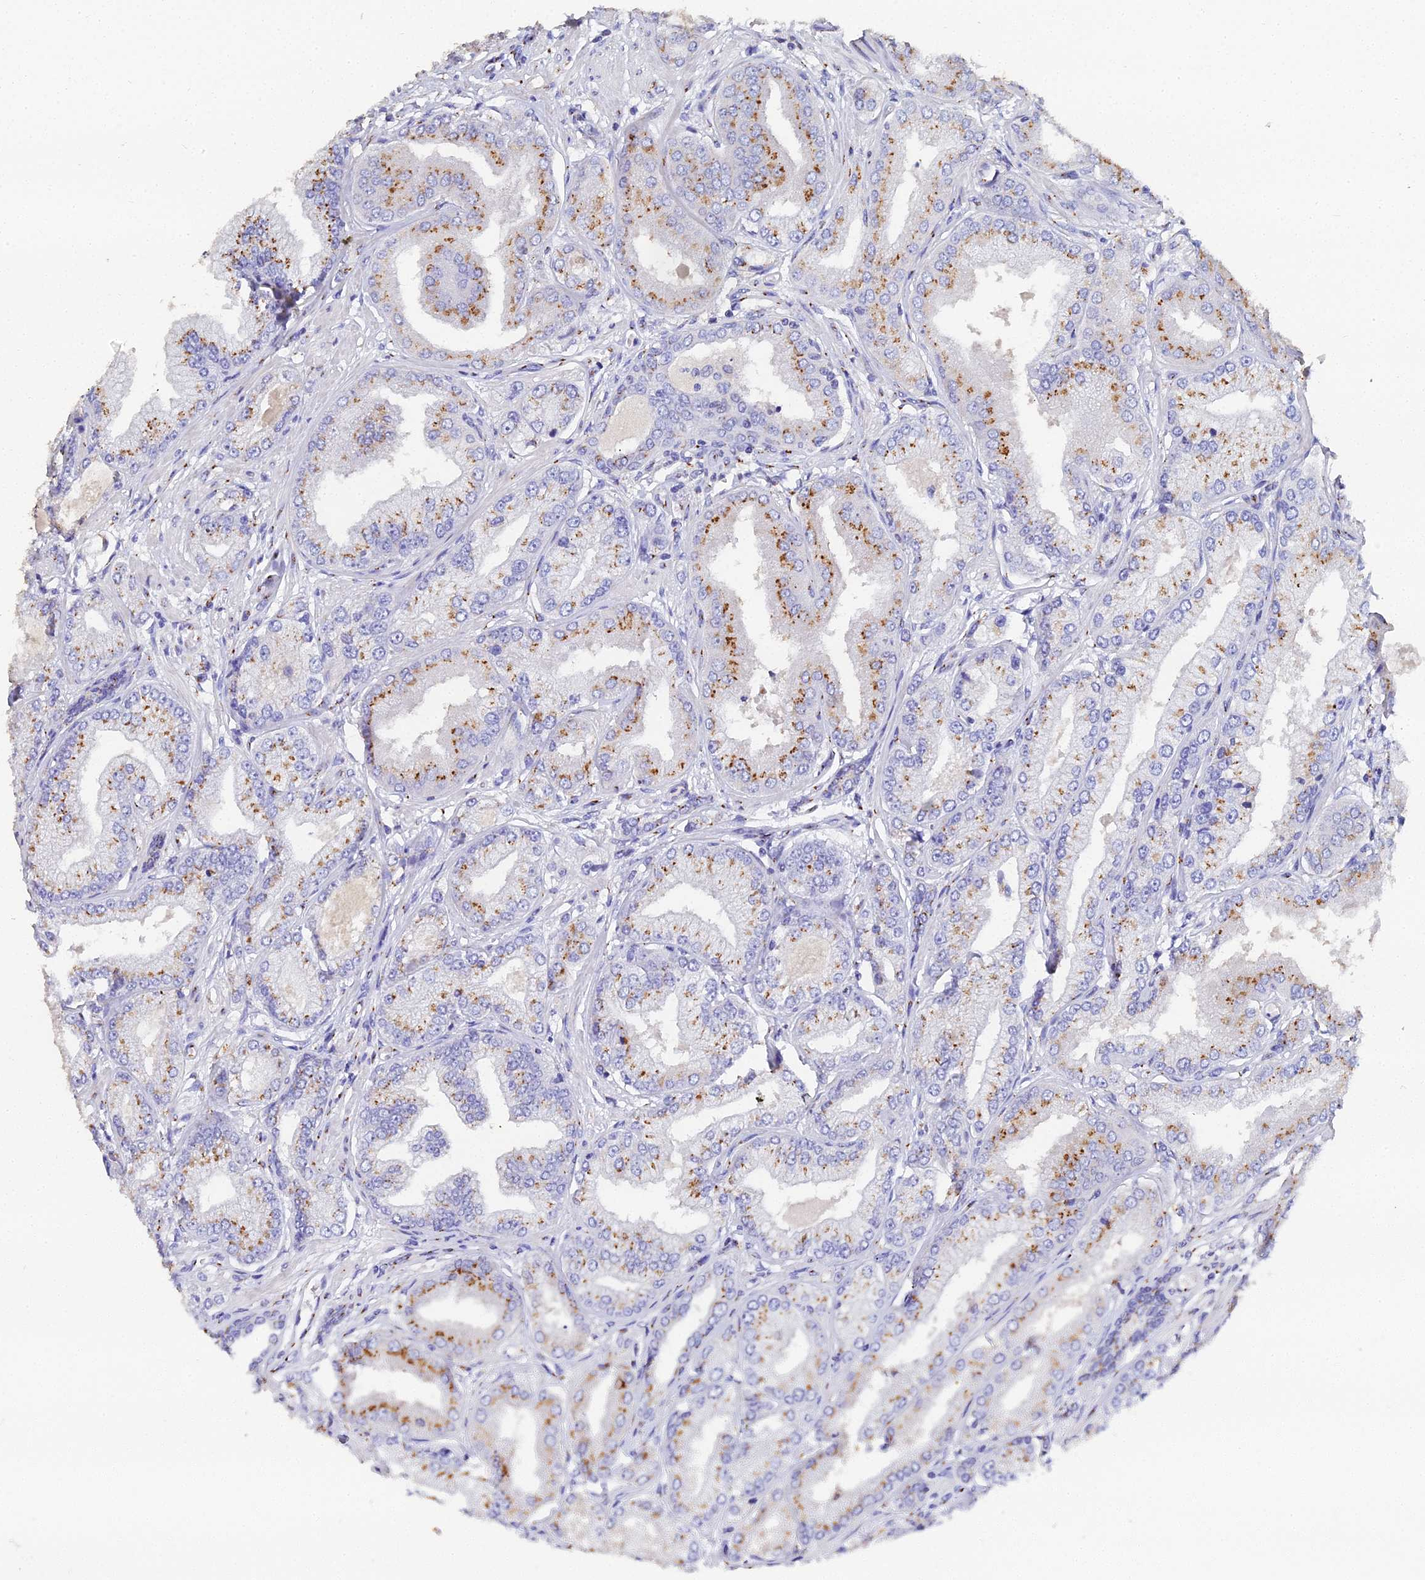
{"staining": {"intensity": "moderate", "quantity": "25%-75%", "location": "cytoplasmic/membranous"}, "tissue": "prostate cancer", "cell_type": "Tumor cells", "image_type": "cancer", "snomed": [{"axis": "morphology", "description": "Adenocarcinoma, Low grade"}, {"axis": "topography", "description": "Prostate"}], "caption": "Immunohistochemical staining of human prostate cancer exhibits moderate cytoplasmic/membranous protein positivity in approximately 25%-75% of tumor cells.", "gene": "ENSG00000268674", "patient": {"sex": "male", "age": 55}}